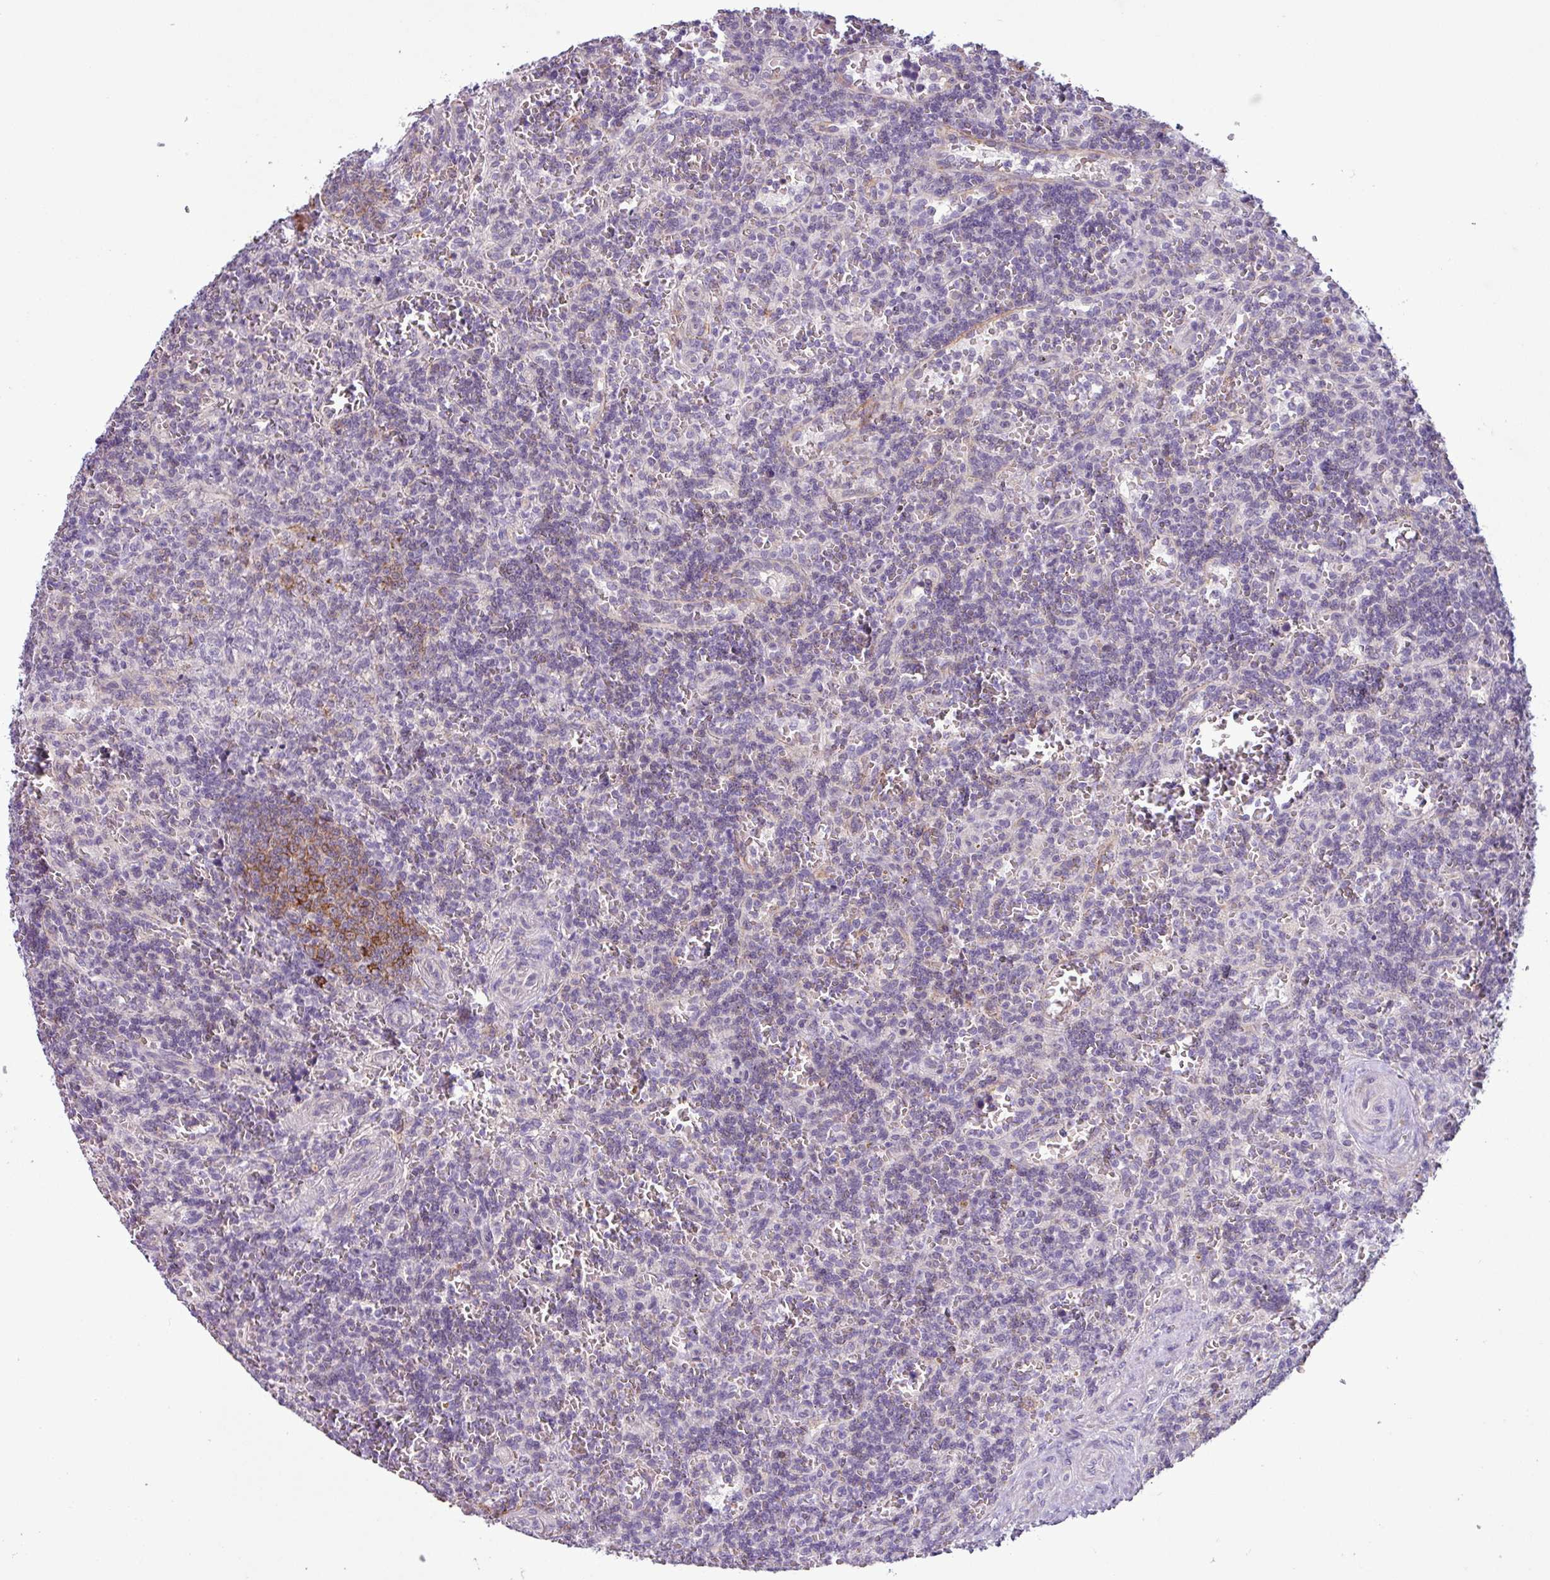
{"staining": {"intensity": "negative", "quantity": "none", "location": "none"}, "tissue": "lymphoma", "cell_type": "Tumor cells", "image_type": "cancer", "snomed": [{"axis": "morphology", "description": "Malignant lymphoma, non-Hodgkin's type, Low grade"}, {"axis": "topography", "description": "Spleen"}], "caption": "Immunohistochemistry image of neoplastic tissue: malignant lymphoma, non-Hodgkin's type (low-grade) stained with DAB displays no significant protein staining in tumor cells. The staining was performed using DAB to visualize the protein expression in brown, while the nuclei were stained in blue with hematoxylin (Magnification: 20x).", "gene": "C9orf24", "patient": {"sex": "male", "age": 73}}